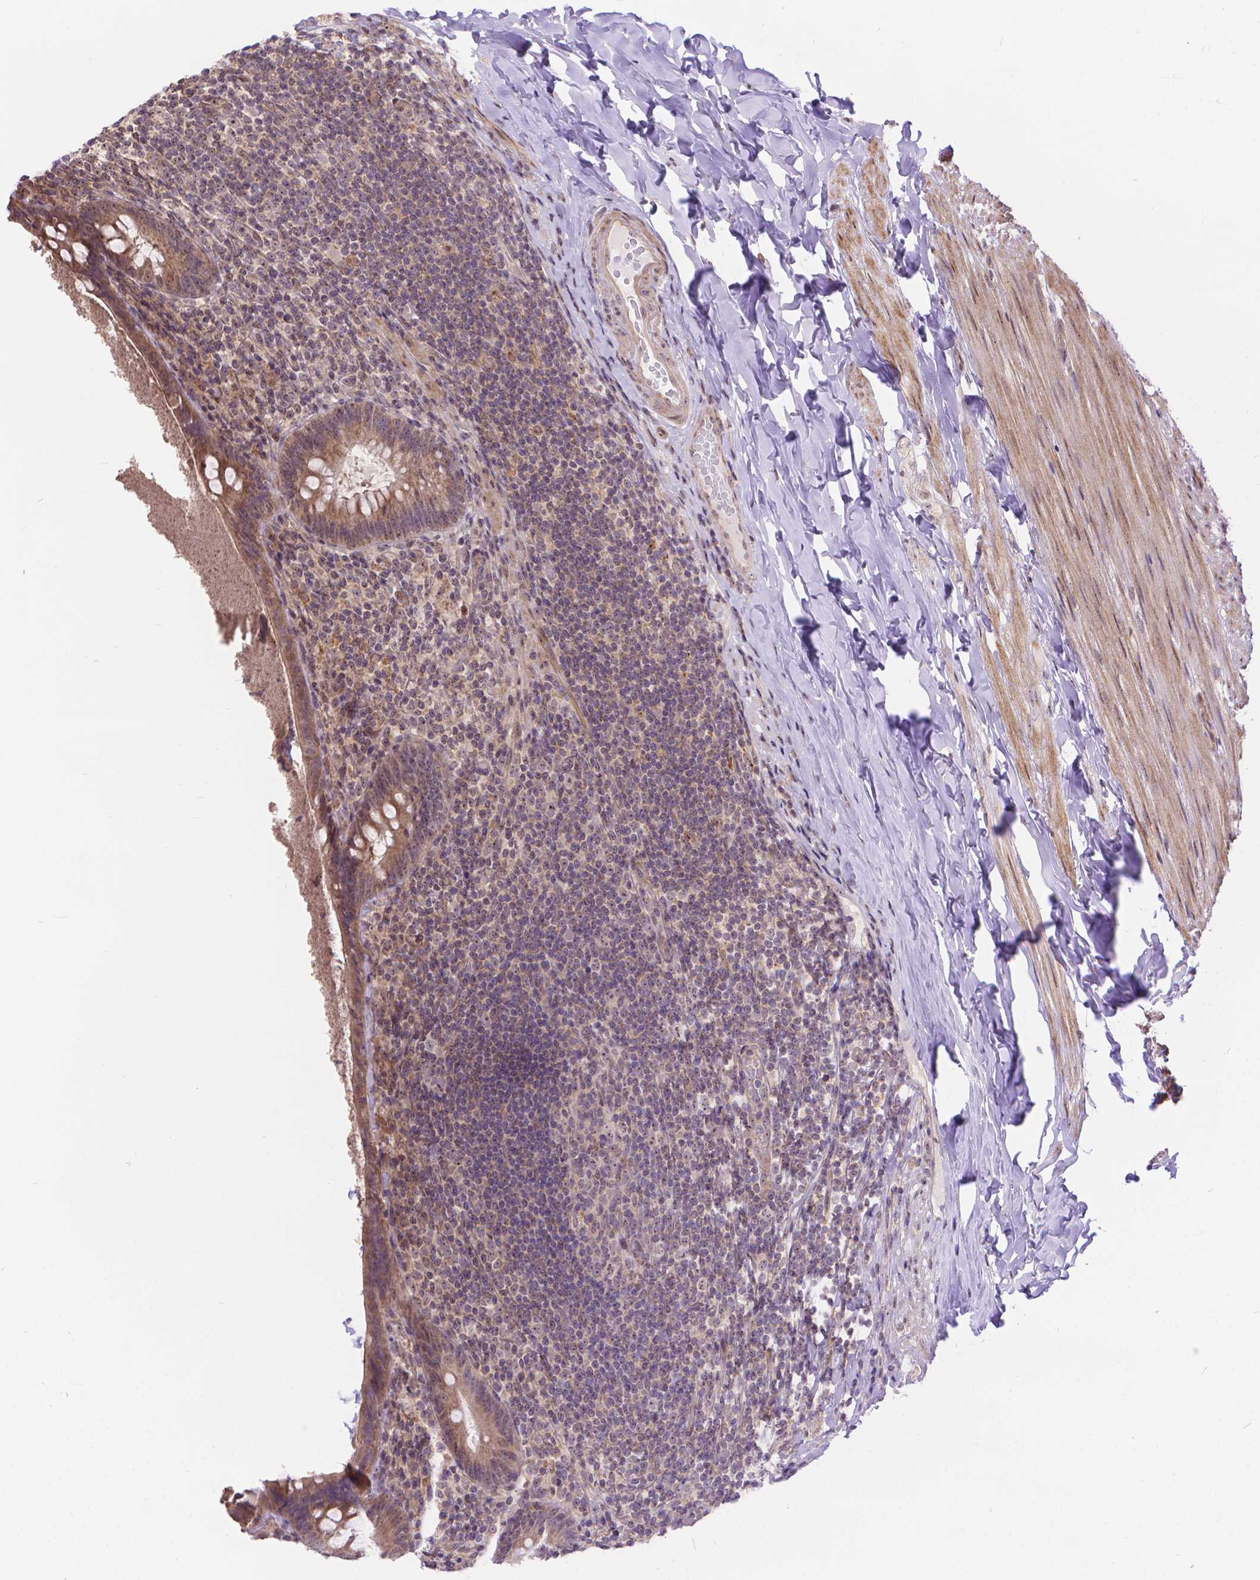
{"staining": {"intensity": "weak", "quantity": "25%-75%", "location": "cytoplasmic/membranous"}, "tissue": "appendix", "cell_type": "Glandular cells", "image_type": "normal", "snomed": [{"axis": "morphology", "description": "Normal tissue, NOS"}, {"axis": "topography", "description": "Appendix"}], "caption": "Glandular cells exhibit low levels of weak cytoplasmic/membranous positivity in about 25%-75% of cells in benign human appendix.", "gene": "TMEM135", "patient": {"sex": "male", "age": 47}}